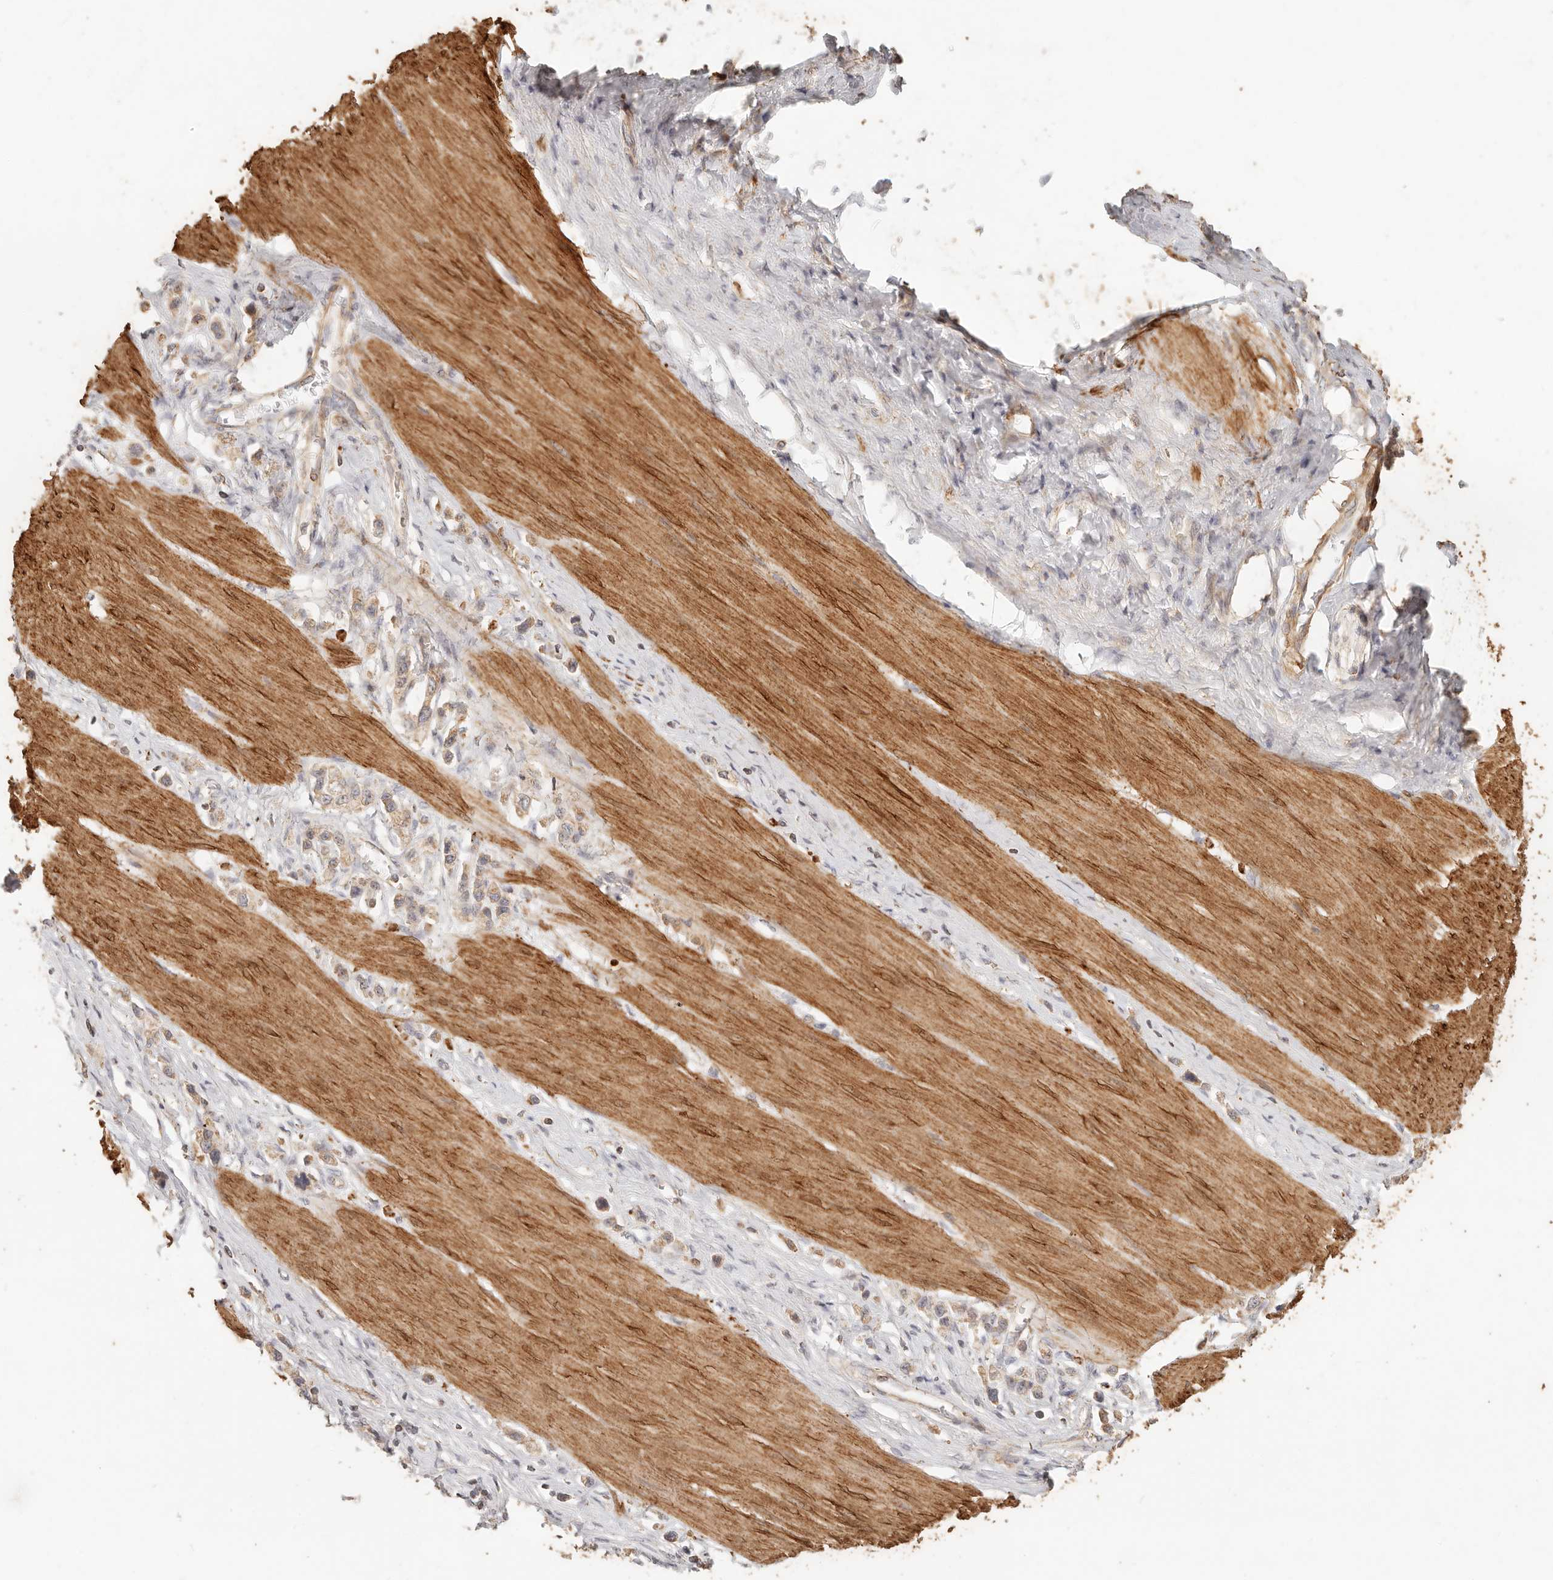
{"staining": {"intensity": "weak", "quantity": ">75%", "location": "cytoplasmic/membranous"}, "tissue": "stomach cancer", "cell_type": "Tumor cells", "image_type": "cancer", "snomed": [{"axis": "morphology", "description": "Adenocarcinoma, NOS"}, {"axis": "topography", "description": "Stomach"}], "caption": "Immunohistochemistry (DAB) staining of stomach cancer (adenocarcinoma) exhibits weak cytoplasmic/membranous protein positivity in about >75% of tumor cells.", "gene": "PTPN22", "patient": {"sex": "female", "age": 65}}